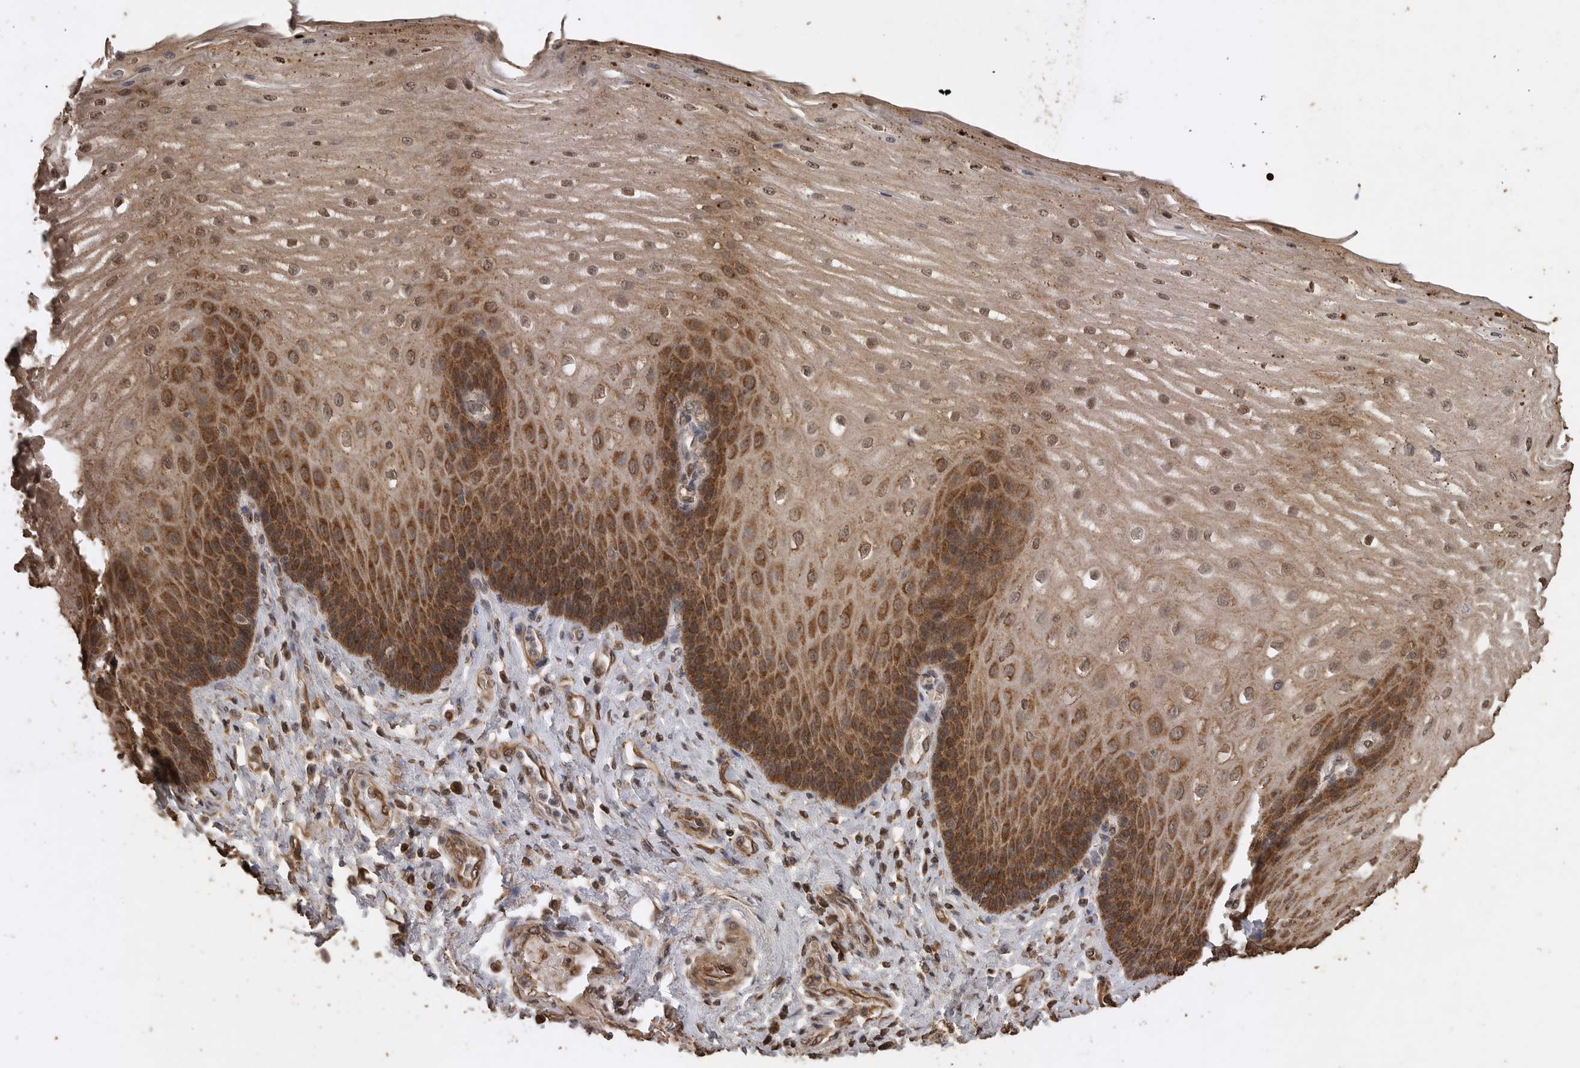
{"staining": {"intensity": "strong", "quantity": ">75%", "location": "cytoplasmic/membranous"}, "tissue": "esophagus", "cell_type": "Squamous epithelial cells", "image_type": "normal", "snomed": [{"axis": "morphology", "description": "Normal tissue, NOS"}, {"axis": "topography", "description": "Esophagus"}], "caption": "DAB immunohistochemical staining of unremarkable human esophagus reveals strong cytoplasmic/membranous protein expression in approximately >75% of squamous epithelial cells.", "gene": "PINK1", "patient": {"sex": "male", "age": 54}}